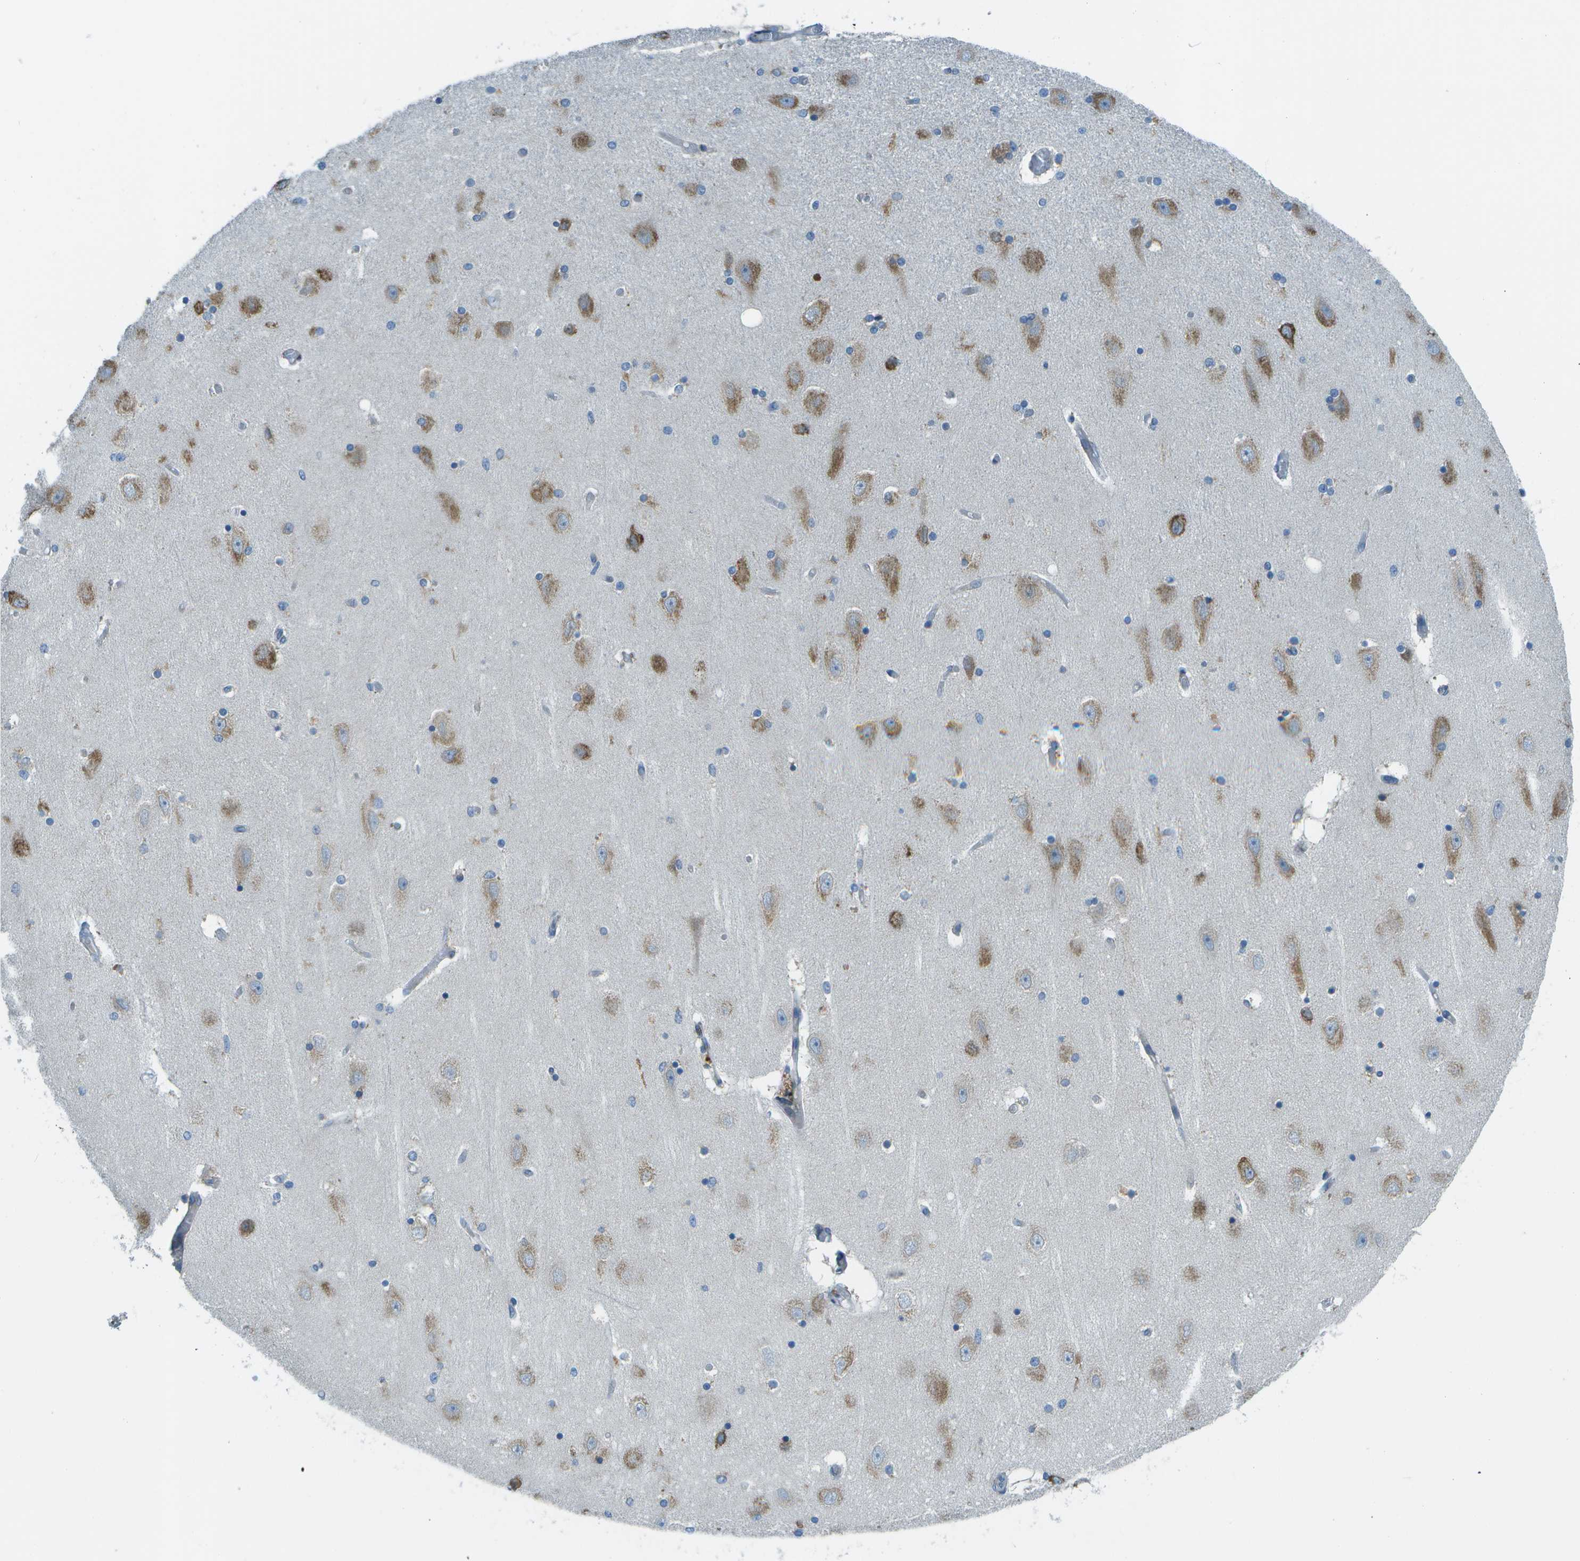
{"staining": {"intensity": "moderate", "quantity": "<25%", "location": "cytoplasmic/membranous"}, "tissue": "hippocampus", "cell_type": "Glial cells", "image_type": "normal", "snomed": [{"axis": "morphology", "description": "Normal tissue, NOS"}, {"axis": "topography", "description": "Hippocampus"}], "caption": "Approximately <25% of glial cells in normal human hippocampus show moderate cytoplasmic/membranous protein expression as visualized by brown immunohistochemical staining.", "gene": "KCTD3", "patient": {"sex": "female", "age": 54}}